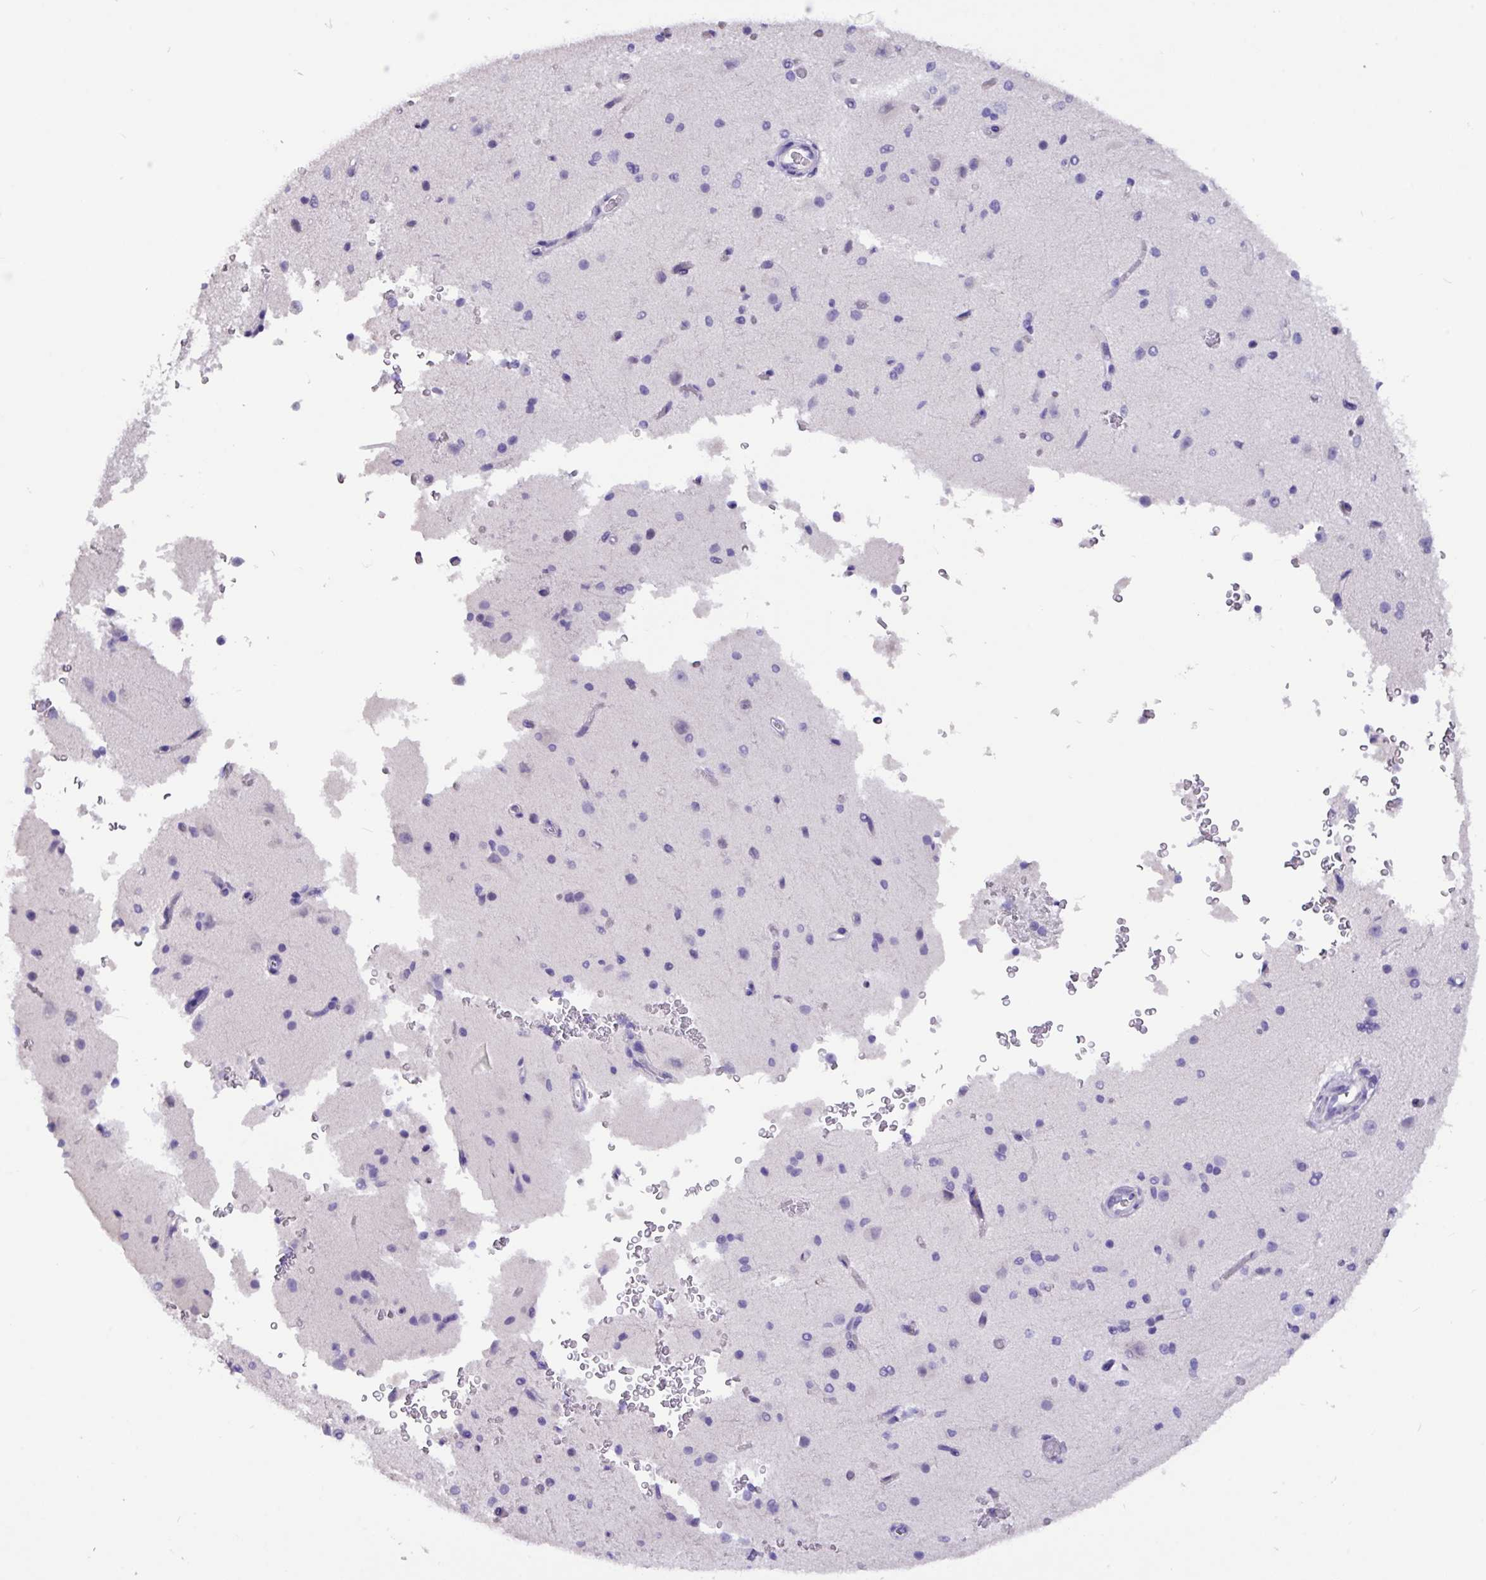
{"staining": {"intensity": "negative", "quantity": "none", "location": "none"}, "tissue": "cerebral cortex", "cell_type": "Endothelial cells", "image_type": "normal", "snomed": [{"axis": "morphology", "description": "Normal tissue, NOS"}, {"axis": "morphology", "description": "Inflammation, NOS"}, {"axis": "topography", "description": "Cerebral cortex"}], "caption": "This photomicrograph is of benign cerebral cortex stained with immunohistochemistry (IHC) to label a protein in brown with the nuclei are counter-stained blue. There is no expression in endothelial cells.", "gene": "EPCAM", "patient": {"sex": "male", "age": 6}}